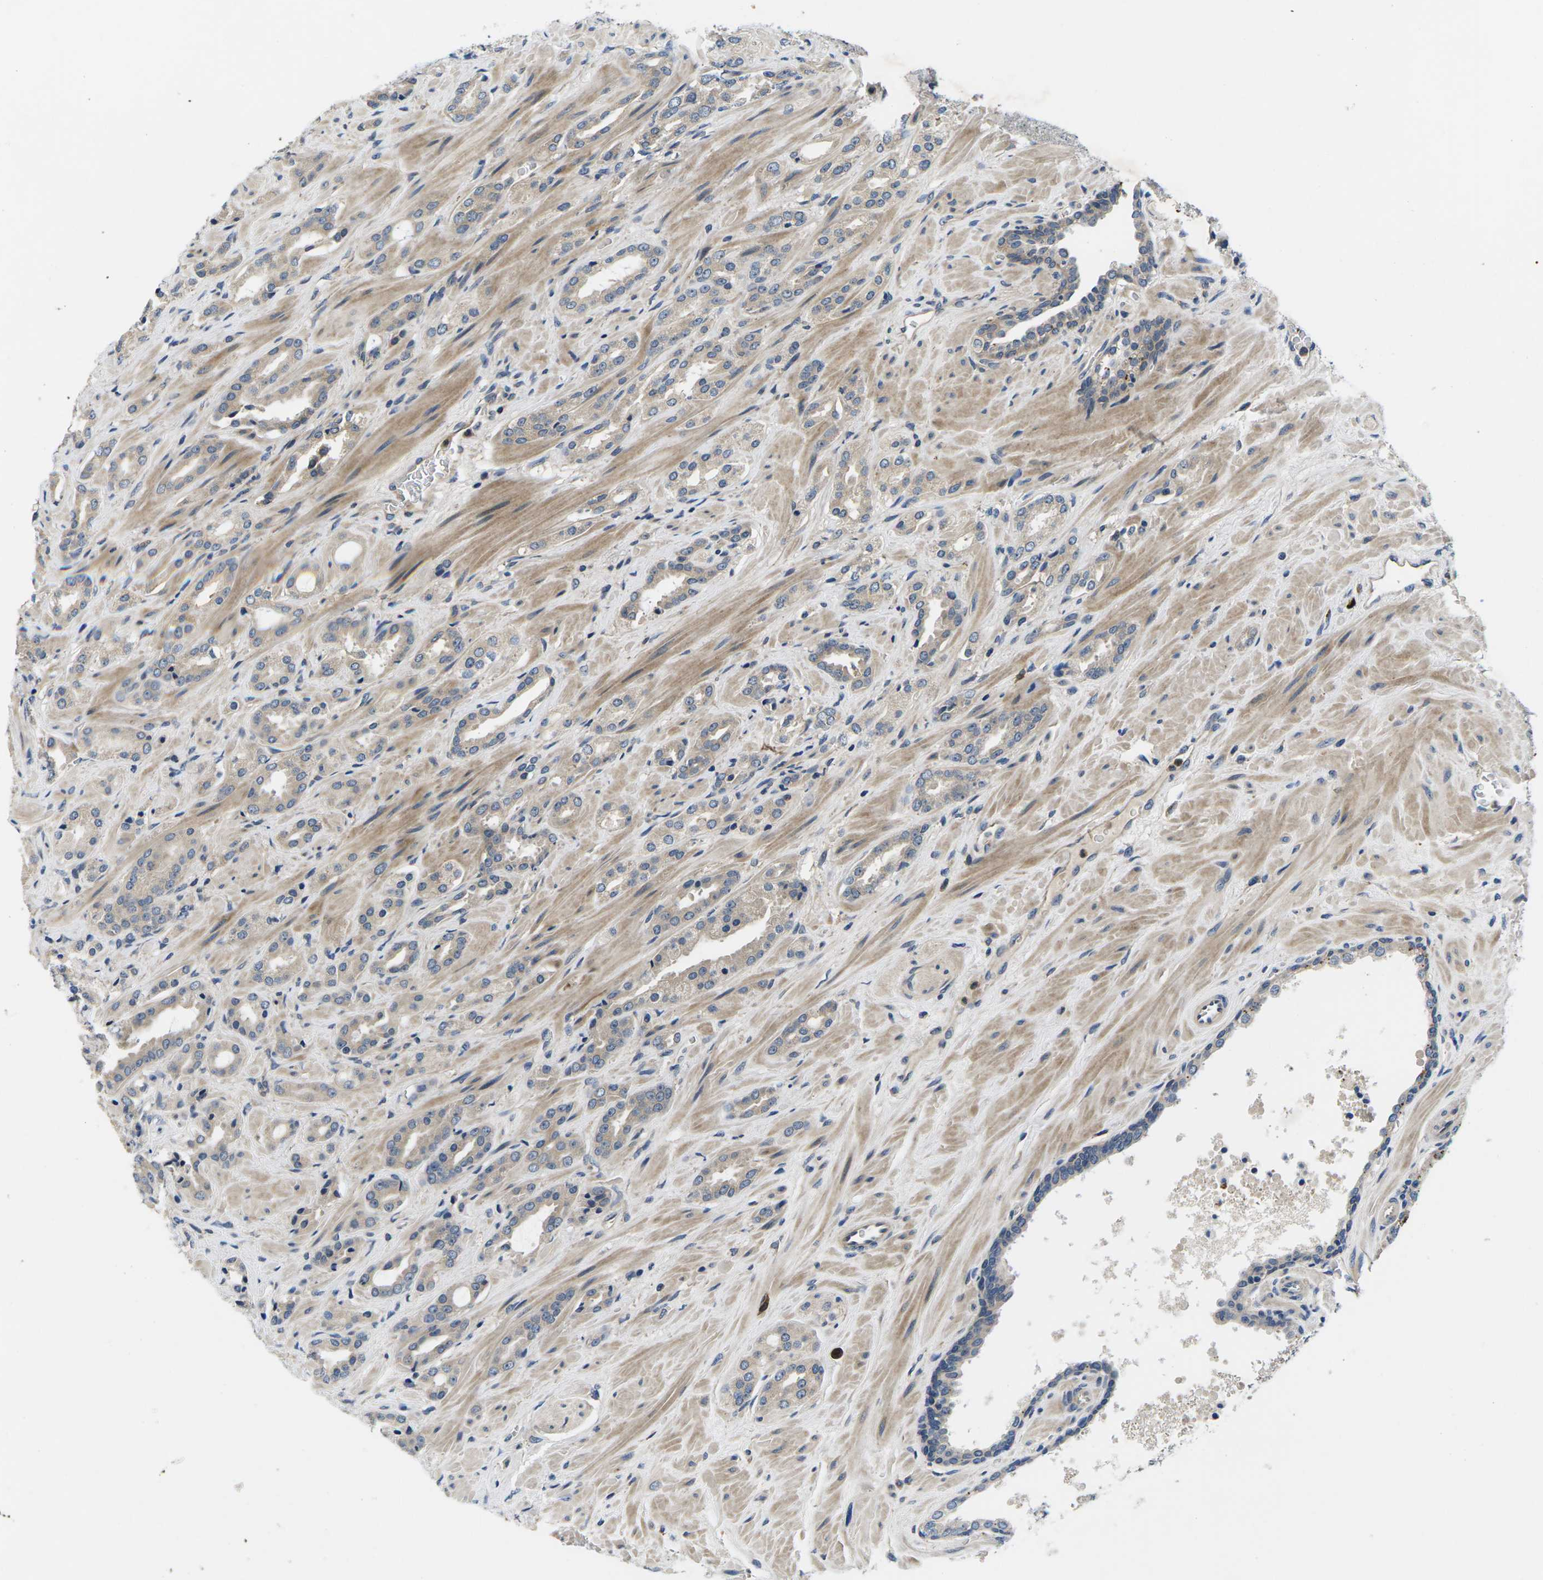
{"staining": {"intensity": "weak", "quantity": "<25%", "location": "cytoplasmic/membranous"}, "tissue": "prostate cancer", "cell_type": "Tumor cells", "image_type": "cancer", "snomed": [{"axis": "morphology", "description": "Adenocarcinoma, High grade"}, {"axis": "topography", "description": "Prostate"}], "caption": "DAB immunohistochemical staining of prostate high-grade adenocarcinoma reveals no significant positivity in tumor cells. (IHC, brightfield microscopy, high magnification).", "gene": "PLCE1", "patient": {"sex": "male", "age": 64}}